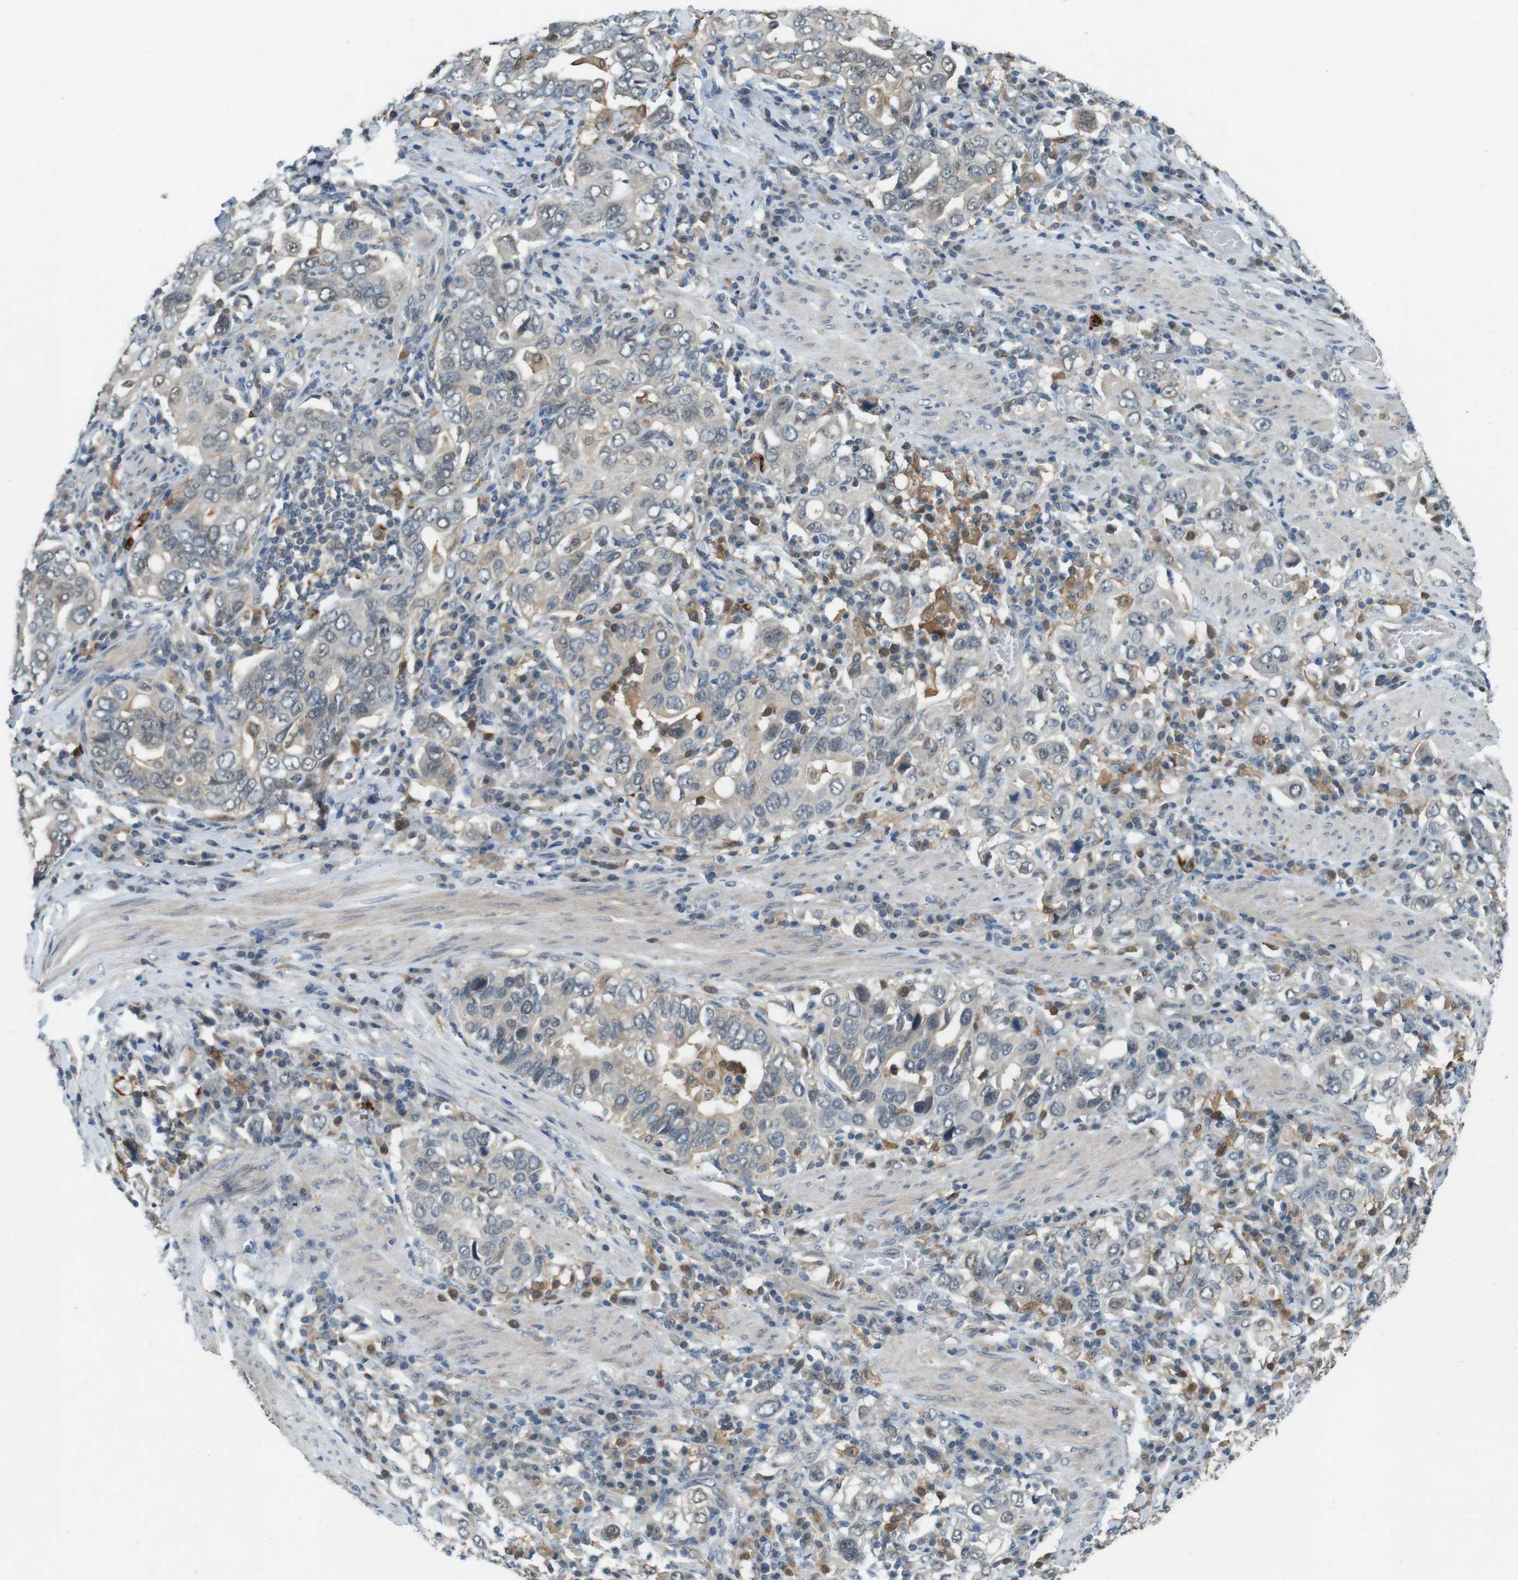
{"staining": {"intensity": "negative", "quantity": "none", "location": "none"}, "tissue": "stomach cancer", "cell_type": "Tumor cells", "image_type": "cancer", "snomed": [{"axis": "morphology", "description": "Adenocarcinoma, NOS"}, {"axis": "topography", "description": "Stomach, upper"}], "caption": "Tumor cells are negative for brown protein staining in stomach cancer (adenocarcinoma).", "gene": "CDK14", "patient": {"sex": "male", "age": 62}}